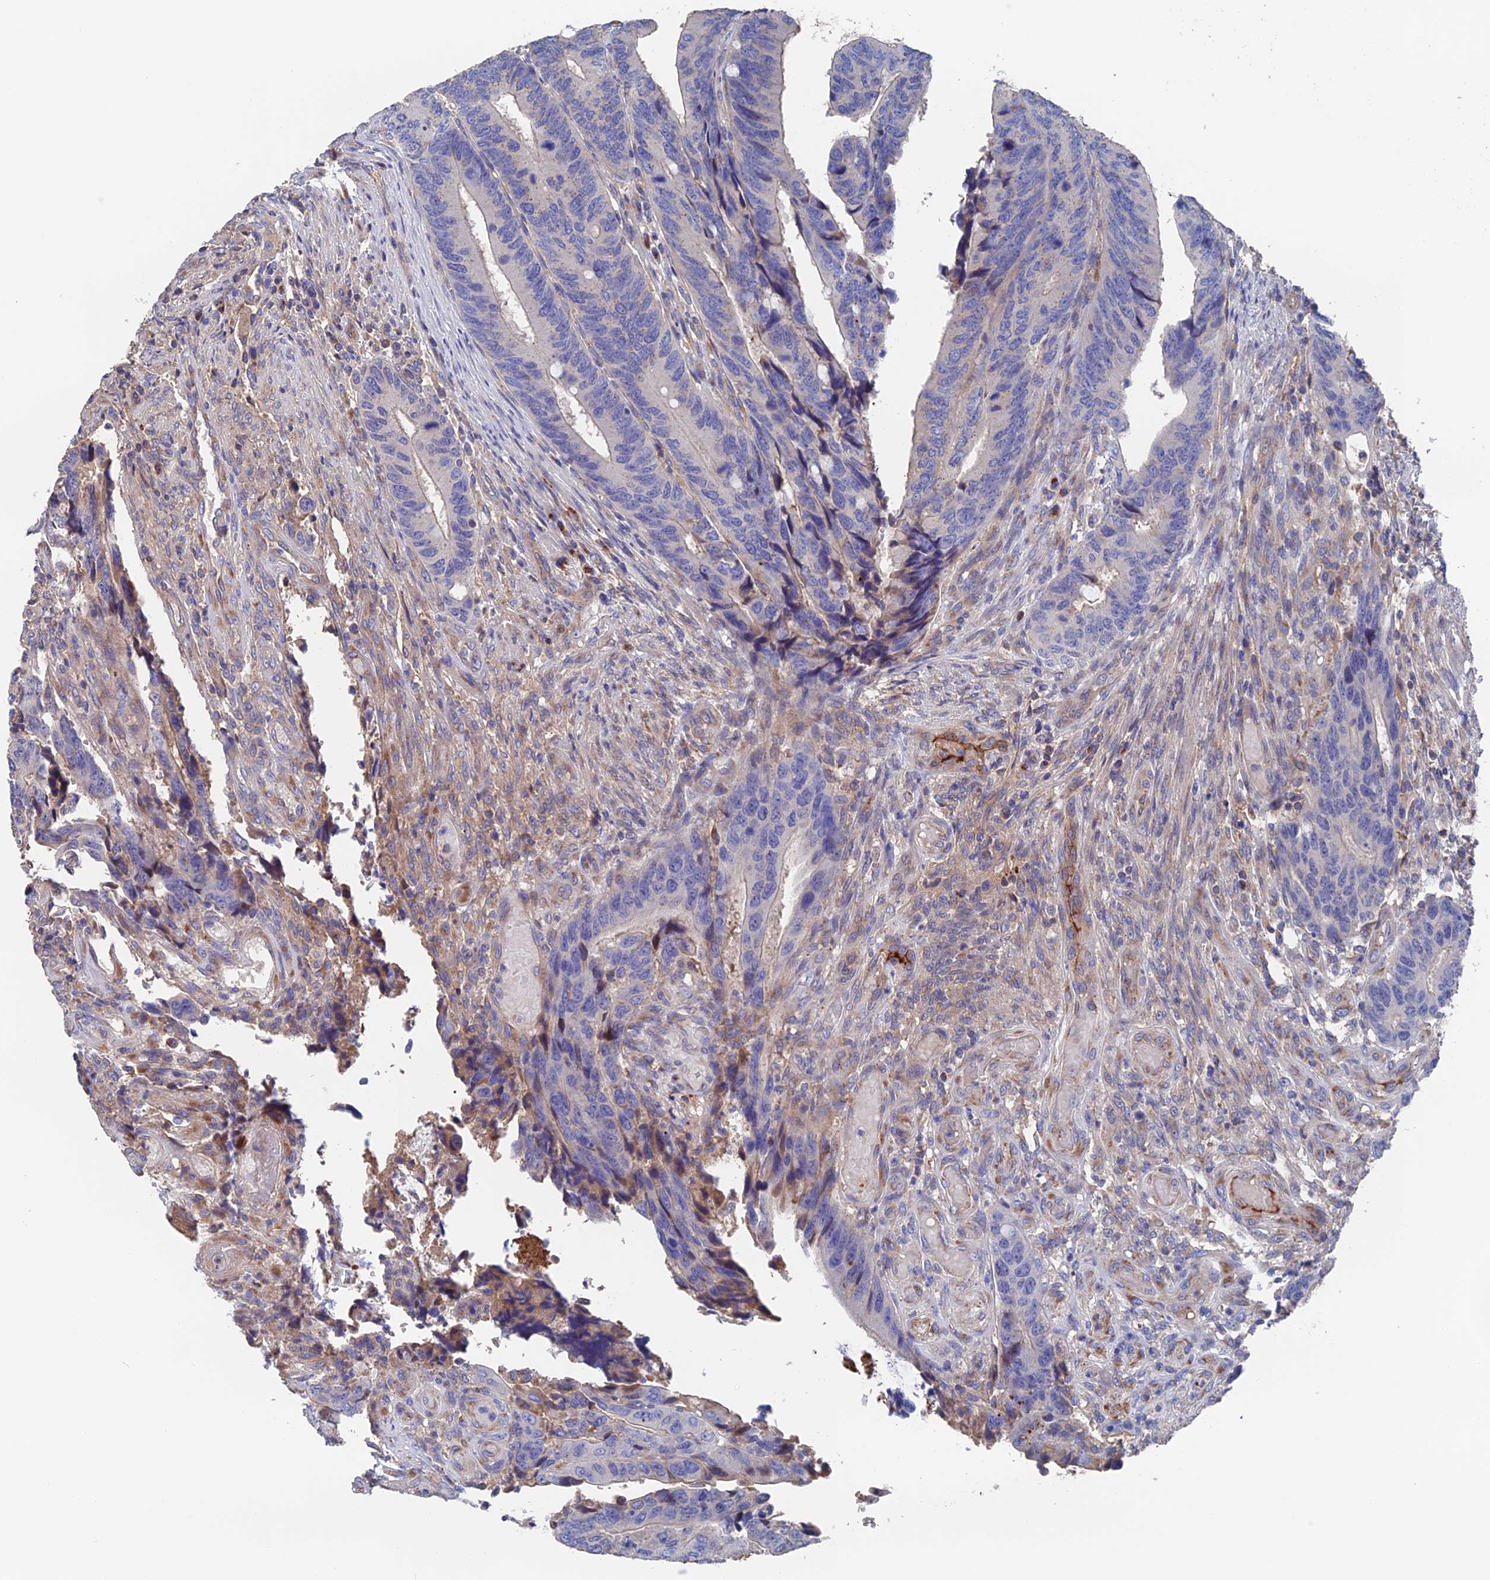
{"staining": {"intensity": "negative", "quantity": "none", "location": "none"}, "tissue": "colorectal cancer", "cell_type": "Tumor cells", "image_type": "cancer", "snomed": [{"axis": "morphology", "description": "Adenocarcinoma, NOS"}, {"axis": "topography", "description": "Colon"}], "caption": "Photomicrograph shows no significant protein positivity in tumor cells of colorectal cancer (adenocarcinoma).", "gene": "HPF1", "patient": {"sex": "male", "age": 87}}